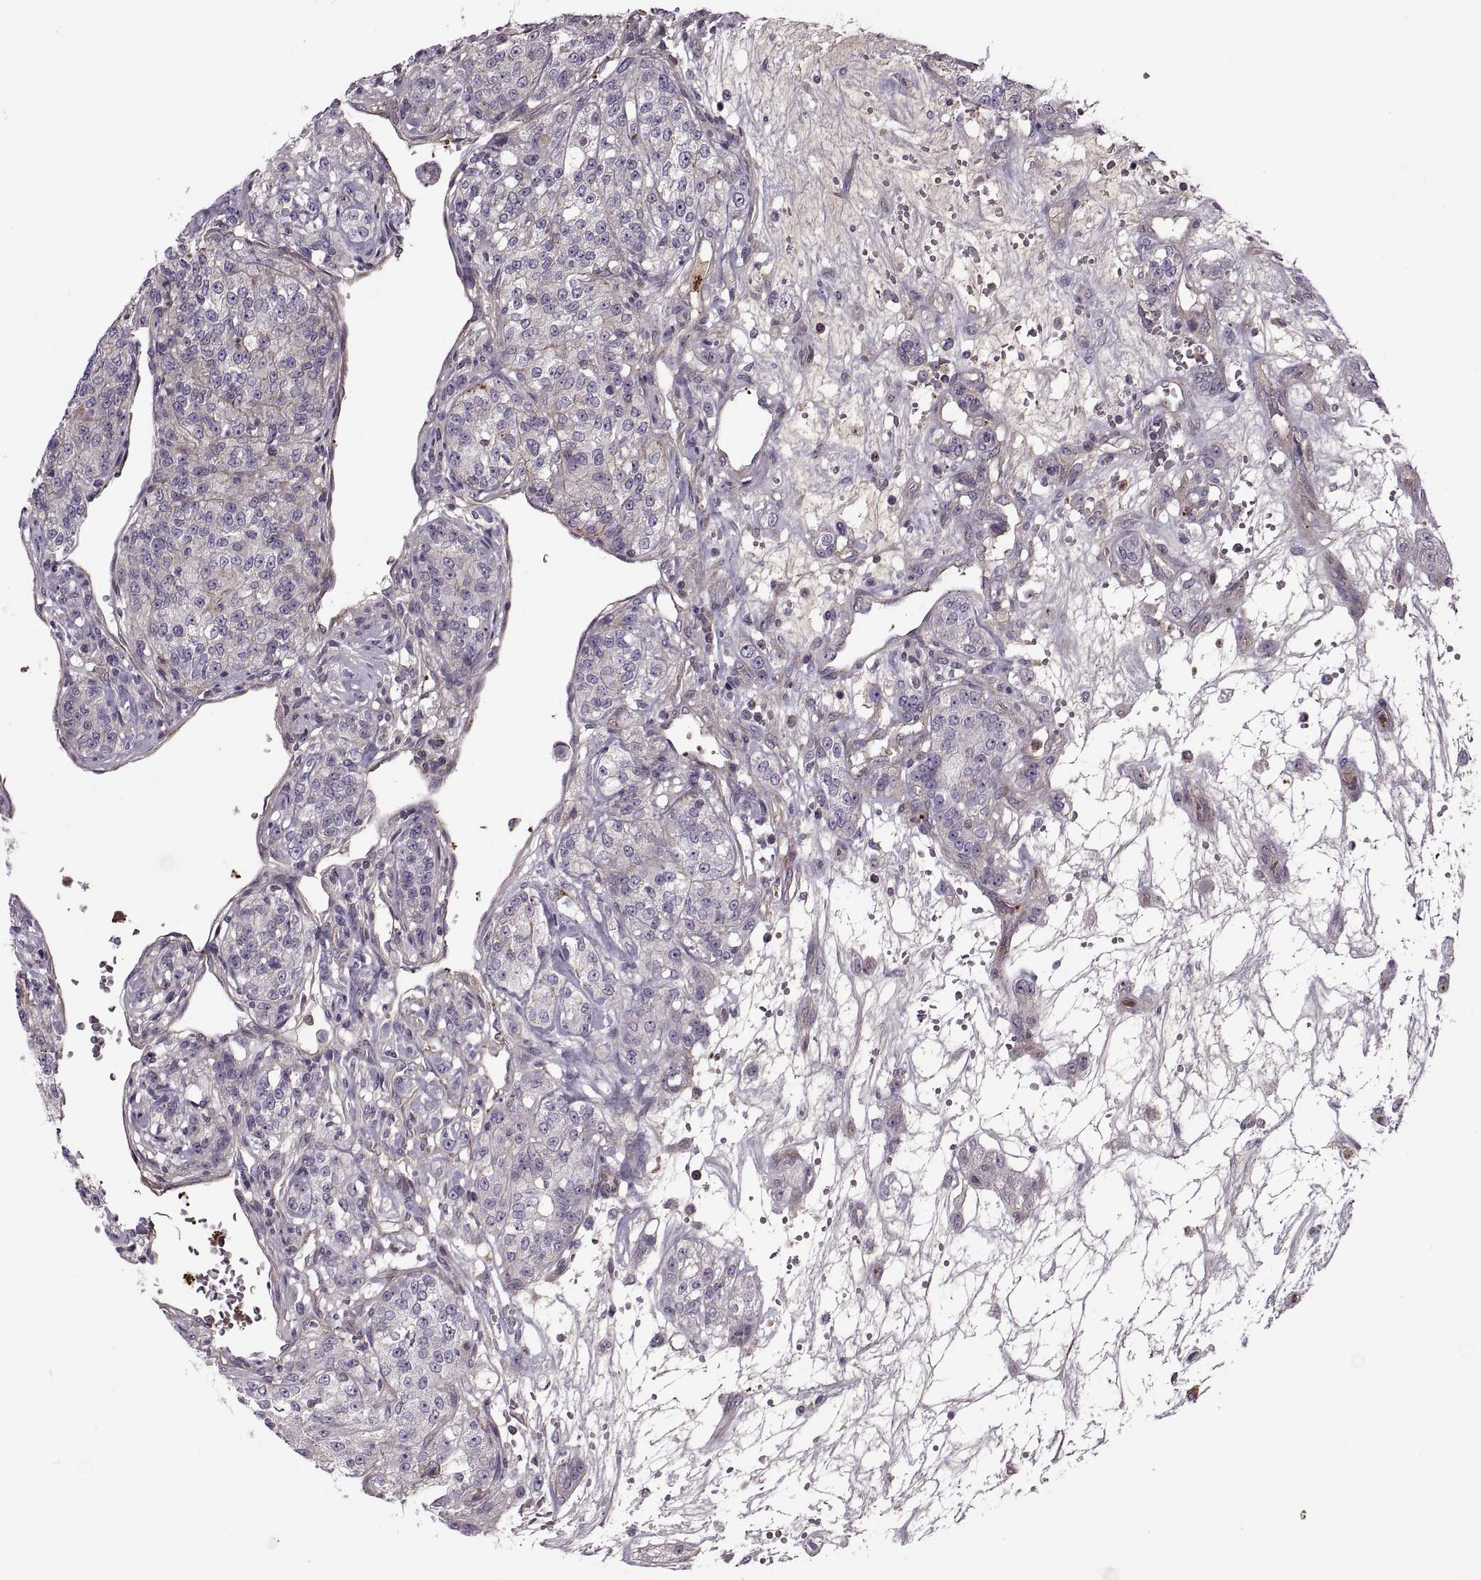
{"staining": {"intensity": "negative", "quantity": "none", "location": "none"}, "tissue": "renal cancer", "cell_type": "Tumor cells", "image_type": "cancer", "snomed": [{"axis": "morphology", "description": "Adenocarcinoma, NOS"}, {"axis": "topography", "description": "Kidney"}], "caption": "Human renal cancer stained for a protein using immunohistochemistry displays no expression in tumor cells.", "gene": "SLC2A3", "patient": {"sex": "female", "age": 63}}